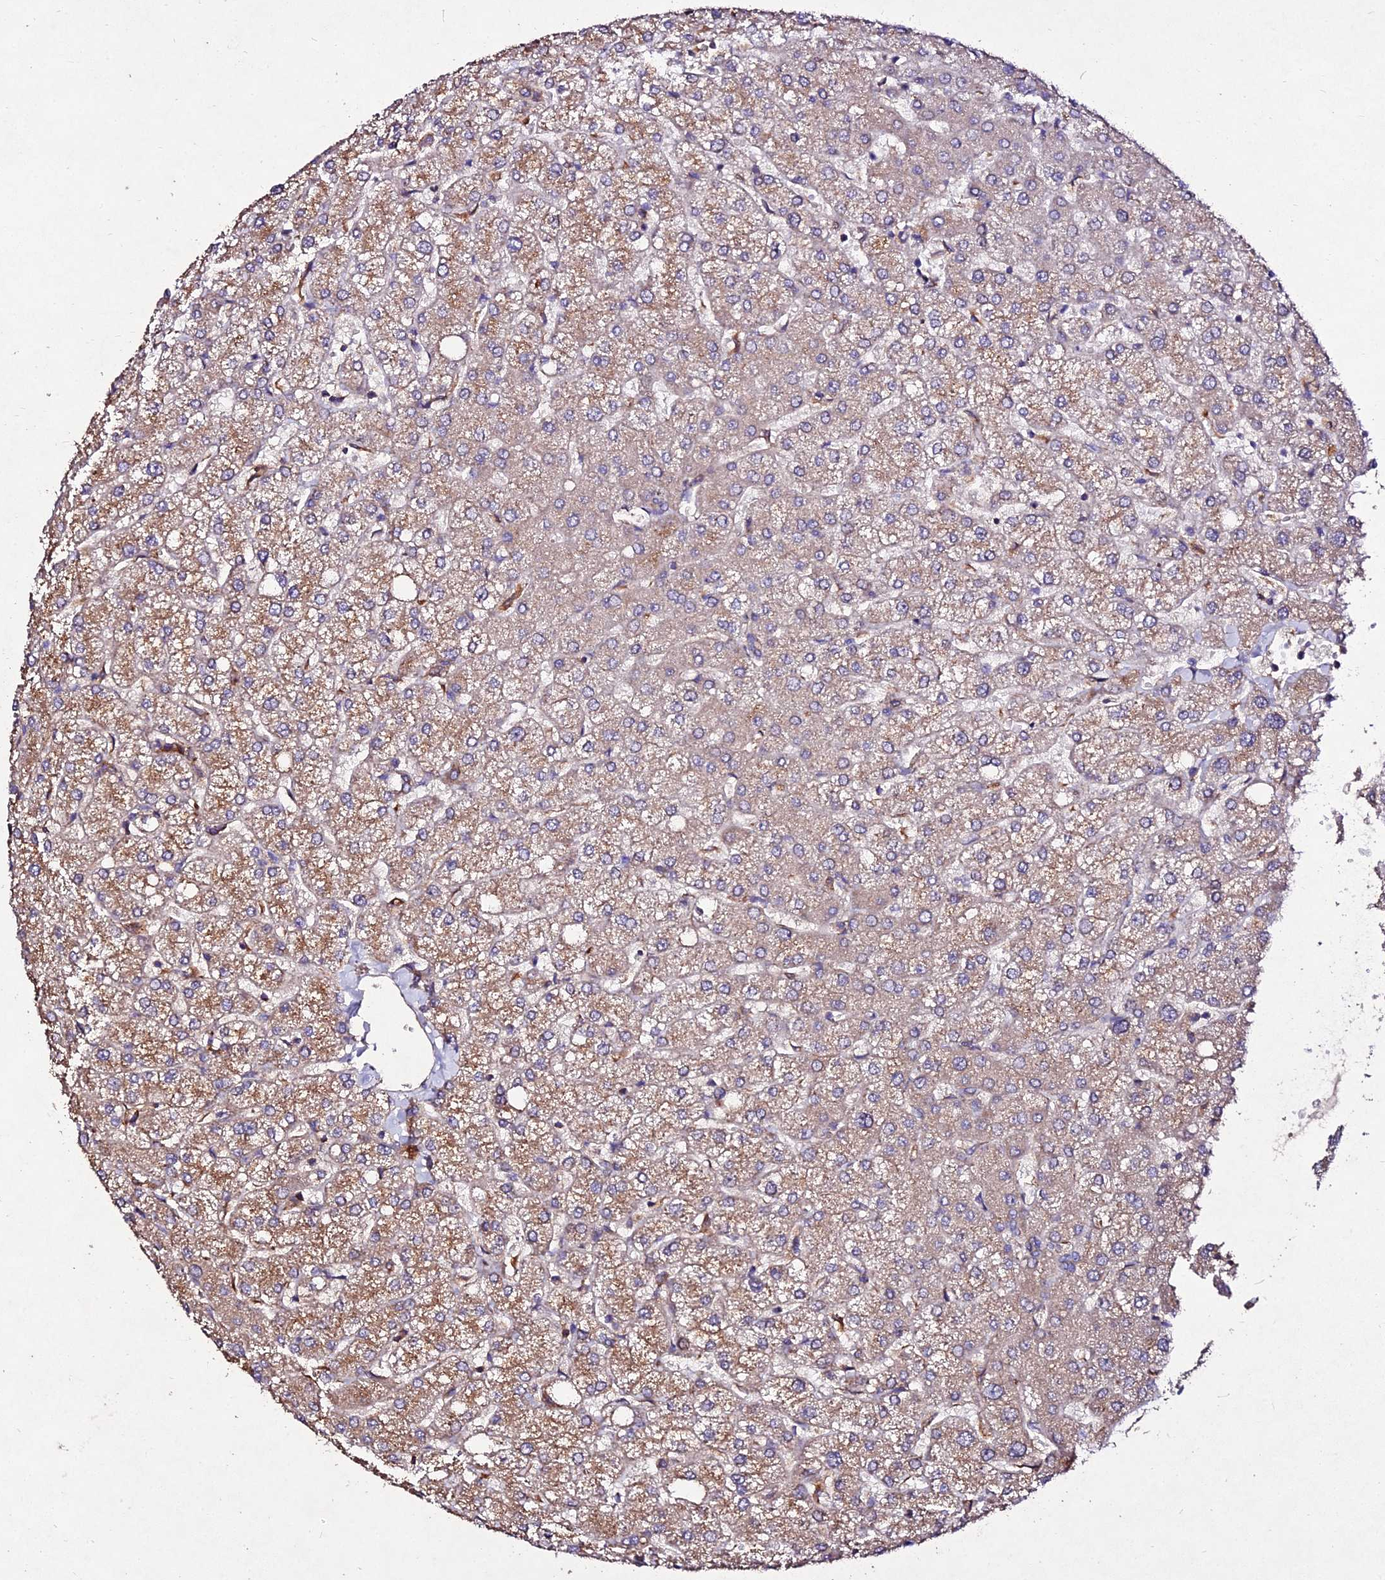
{"staining": {"intensity": "negative", "quantity": "none", "location": "none"}, "tissue": "liver", "cell_type": "Cholangiocytes", "image_type": "normal", "snomed": [{"axis": "morphology", "description": "Normal tissue, NOS"}, {"axis": "topography", "description": "Liver"}], "caption": "This photomicrograph is of normal liver stained with IHC to label a protein in brown with the nuclei are counter-stained blue. There is no expression in cholangiocytes.", "gene": "AP3M1", "patient": {"sex": "female", "age": 54}}